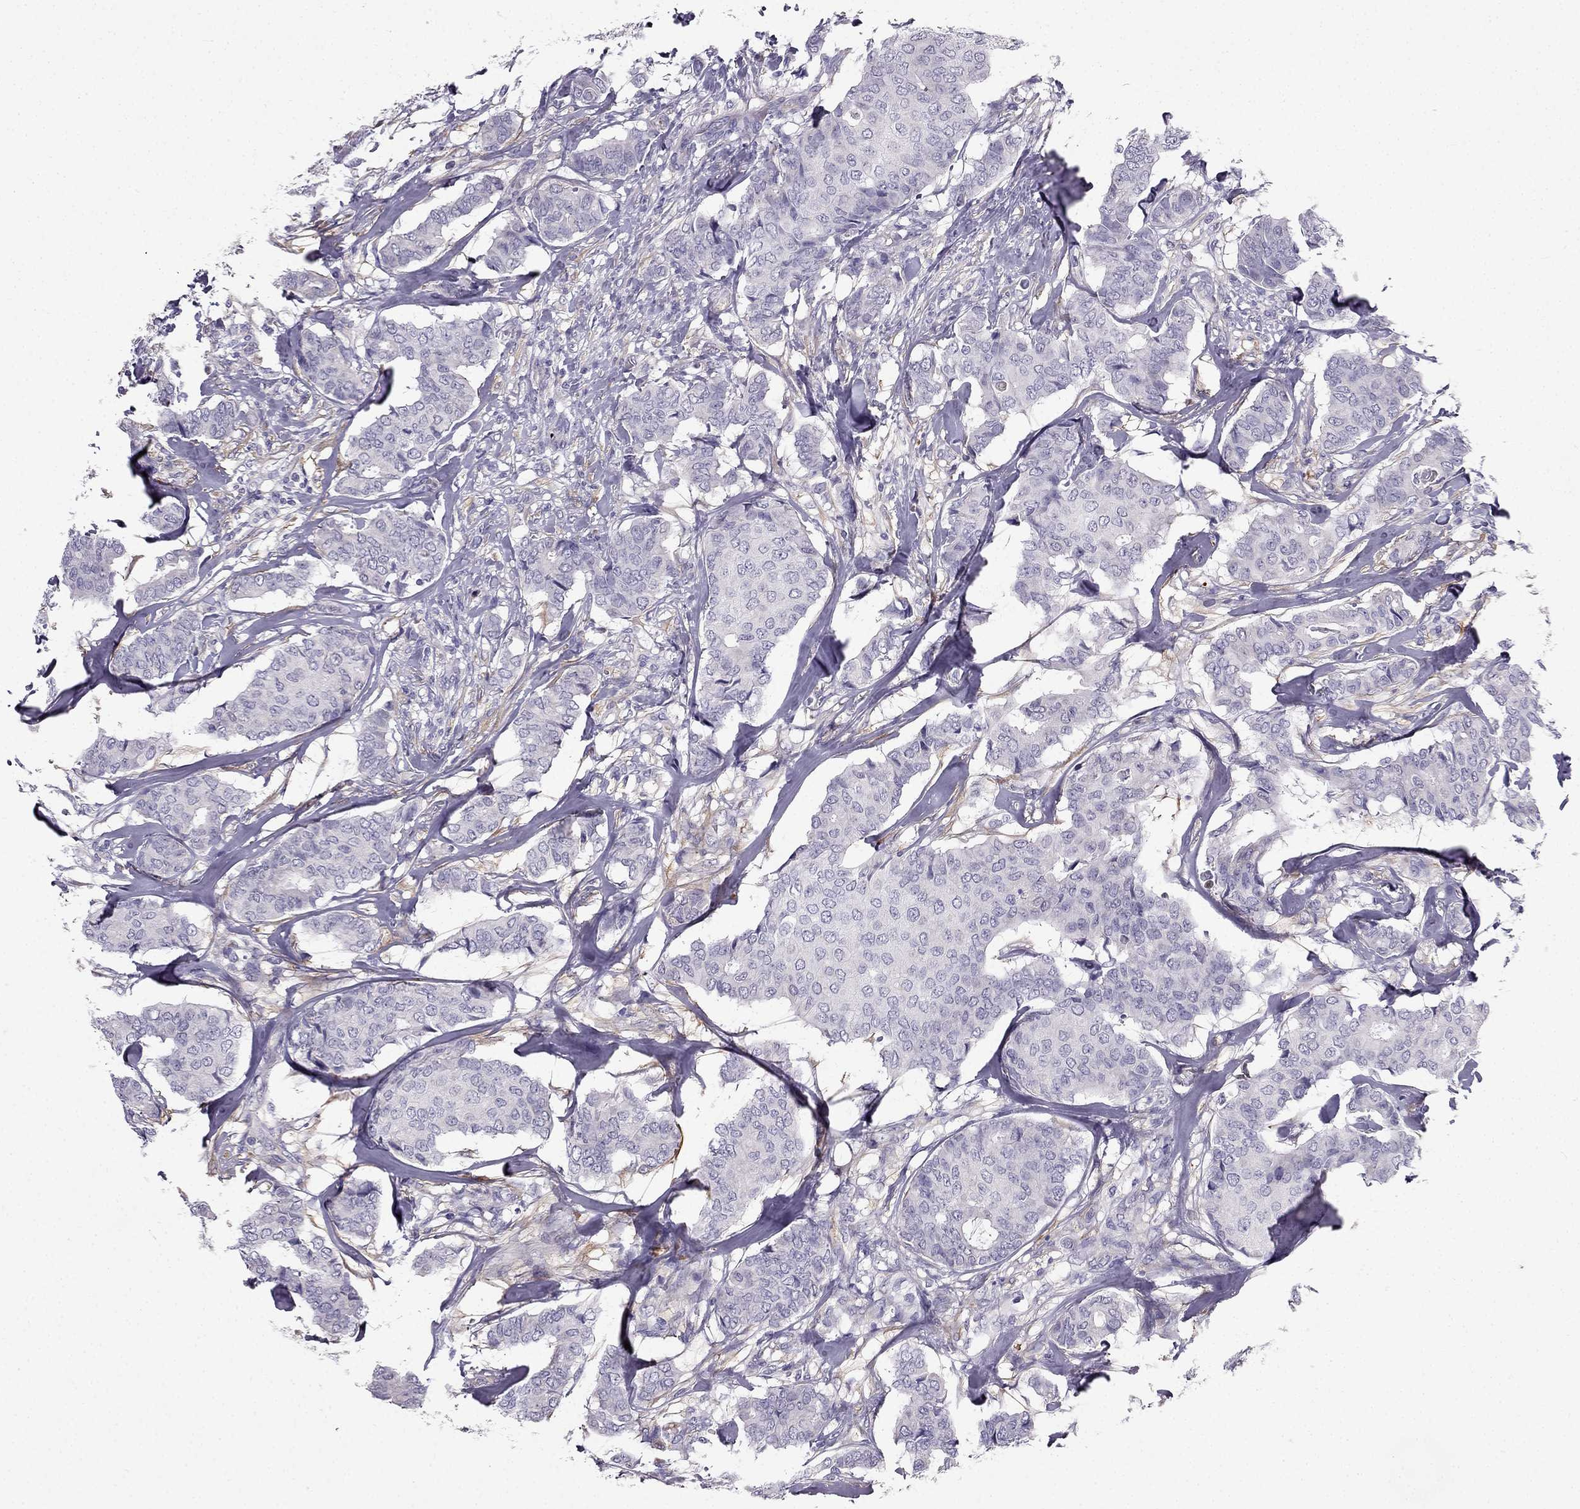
{"staining": {"intensity": "negative", "quantity": "none", "location": "none"}, "tissue": "breast cancer", "cell_type": "Tumor cells", "image_type": "cancer", "snomed": [{"axis": "morphology", "description": "Duct carcinoma"}, {"axis": "topography", "description": "Breast"}], "caption": "High magnification brightfield microscopy of breast infiltrating ductal carcinoma stained with DAB (brown) and counterstained with hematoxylin (blue): tumor cells show no significant staining.", "gene": "SYT5", "patient": {"sex": "female", "age": 75}}